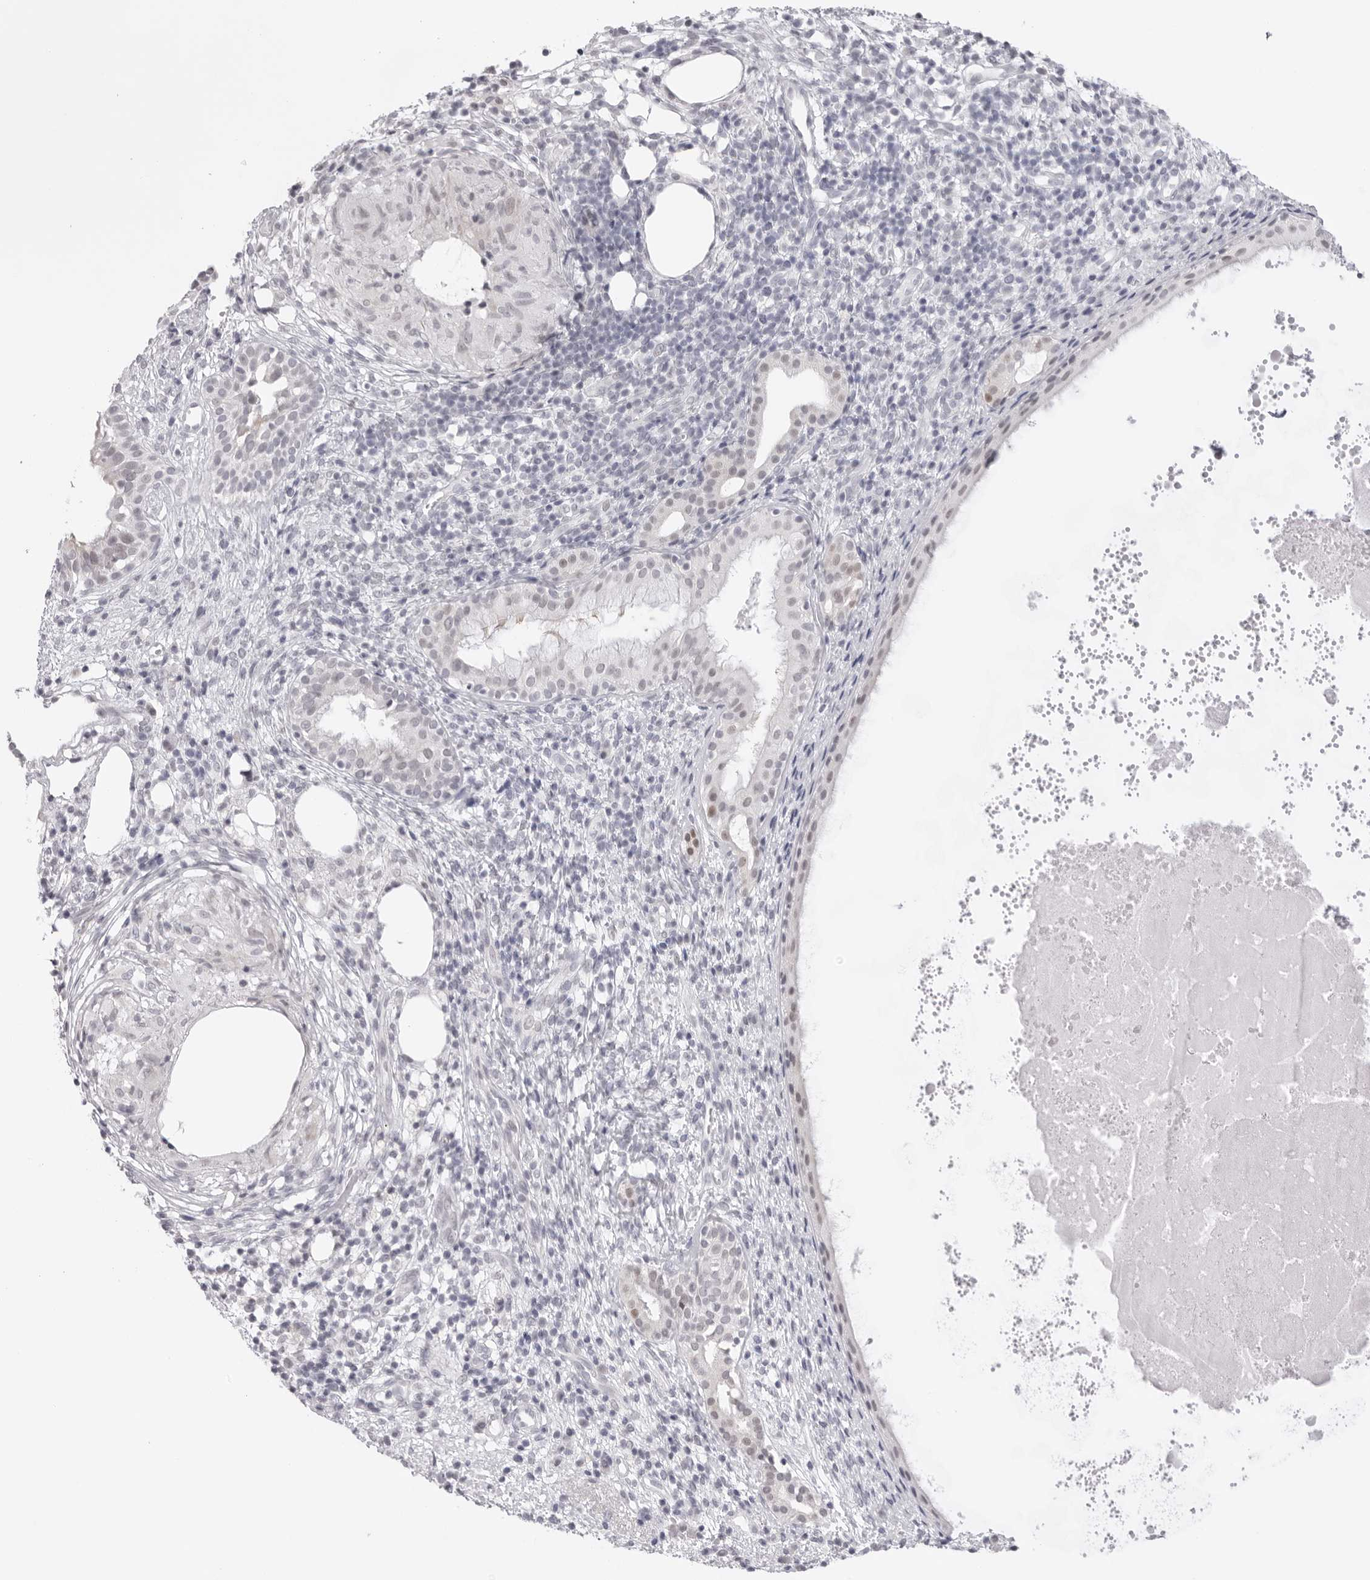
{"staining": {"intensity": "weak", "quantity": "<25%", "location": "cytoplasmic/membranous,nuclear"}, "tissue": "nasopharynx", "cell_type": "Respiratory epithelial cells", "image_type": "normal", "snomed": [{"axis": "morphology", "description": "Normal tissue, NOS"}, {"axis": "topography", "description": "Nasopharynx"}], "caption": "IHC image of normal human nasopharynx stained for a protein (brown), which exhibits no positivity in respiratory epithelial cells.", "gene": "KLK12", "patient": {"sex": "male", "age": 22}}